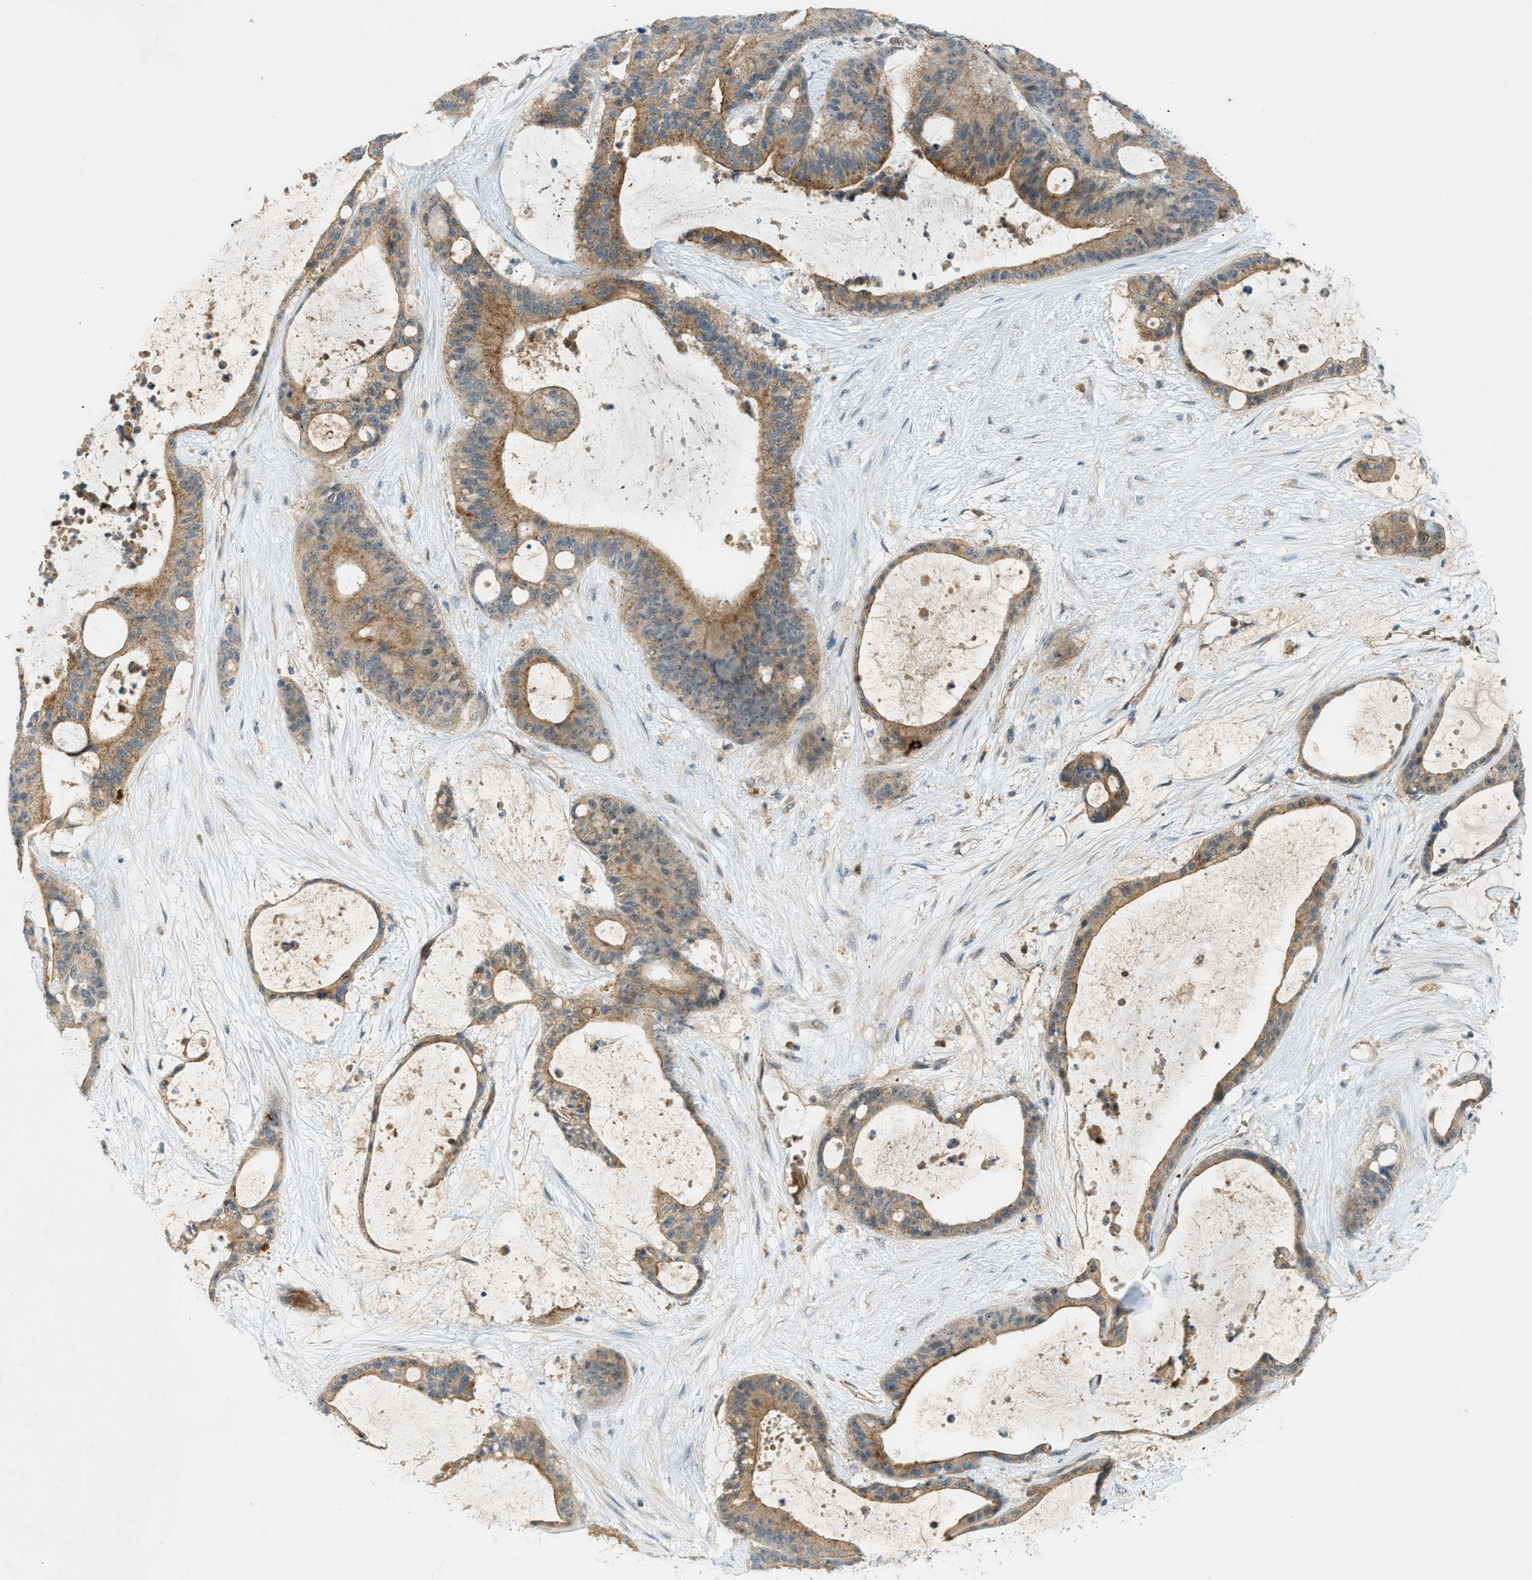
{"staining": {"intensity": "moderate", "quantity": ">75%", "location": "cytoplasmic/membranous"}, "tissue": "liver cancer", "cell_type": "Tumor cells", "image_type": "cancer", "snomed": [{"axis": "morphology", "description": "Cholangiocarcinoma"}, {"axis": "topography", "description": "Liver"}], "caption": "Immunohistochemistry image of neoplastic tissue: liver cancer (cholangiocarcinoma) stained using immunohistochemistry (IHC) displays medium levels of moderate protein expression localized specifically in the cytoplasmic/membranous of tumor cells, appearing as a cytoplasmic/membranous brown color.", "gene": "GRK6", "patient": {"sex": "female", "age": 73}}